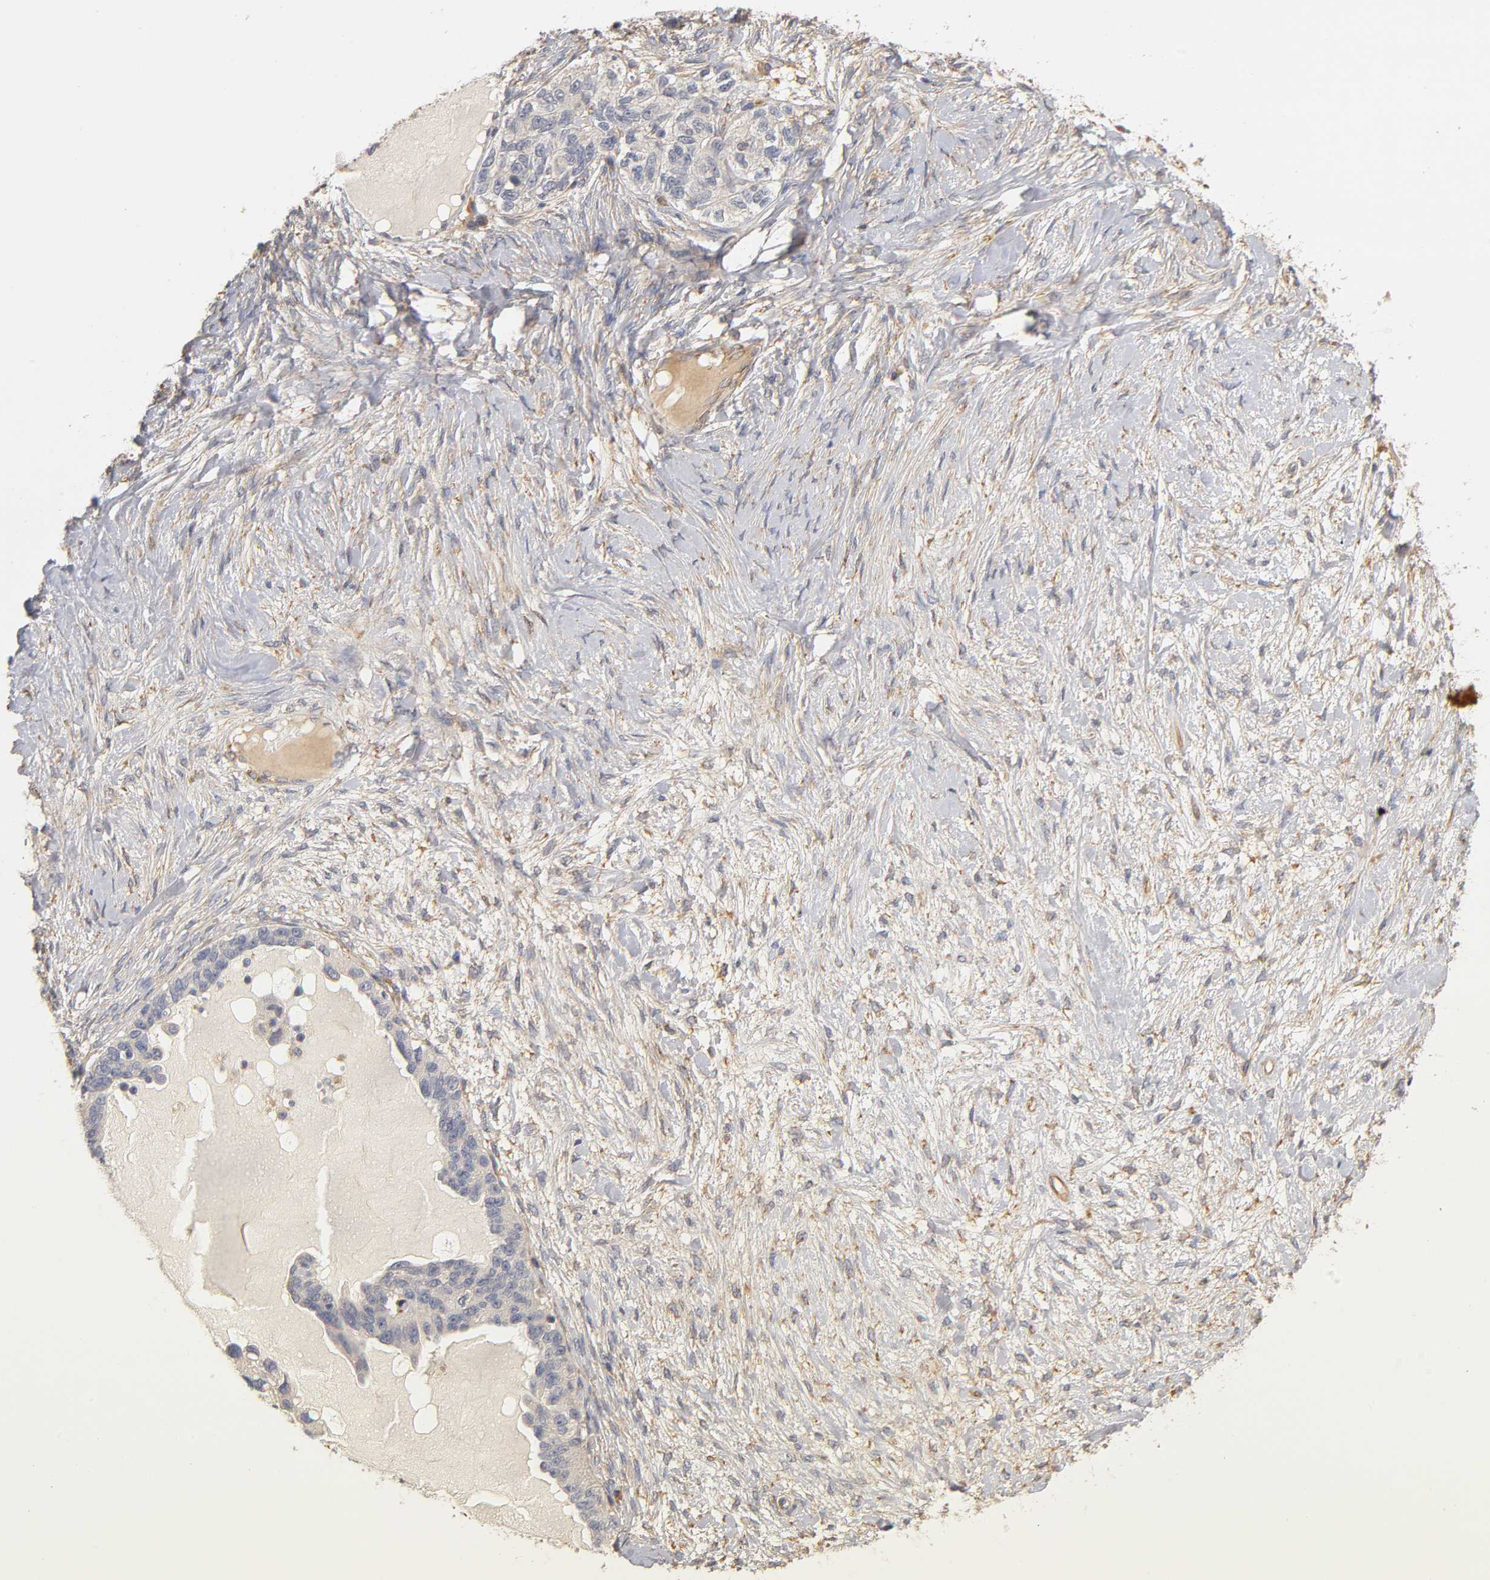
{"staining": {"intensity": "negative", "quantity": "none", "location": "none"}, "tissue": "ovarian cancer", "cell_type": "Tumor cells", "image_type": "cancer", "snomed": [{"axis": "morphology", "description": "Cystadenocarcinoma, serous, NOS"}, {"axis": "topography", "description": "Ovary"}], "caption": "The immunohistochemistry image has no significant positivity in tumor cells of serous cystadenocarcinoma (ovarian) tissue.", "gene": "LAMB1", "patient": {"sex": "female", "age": 82}}